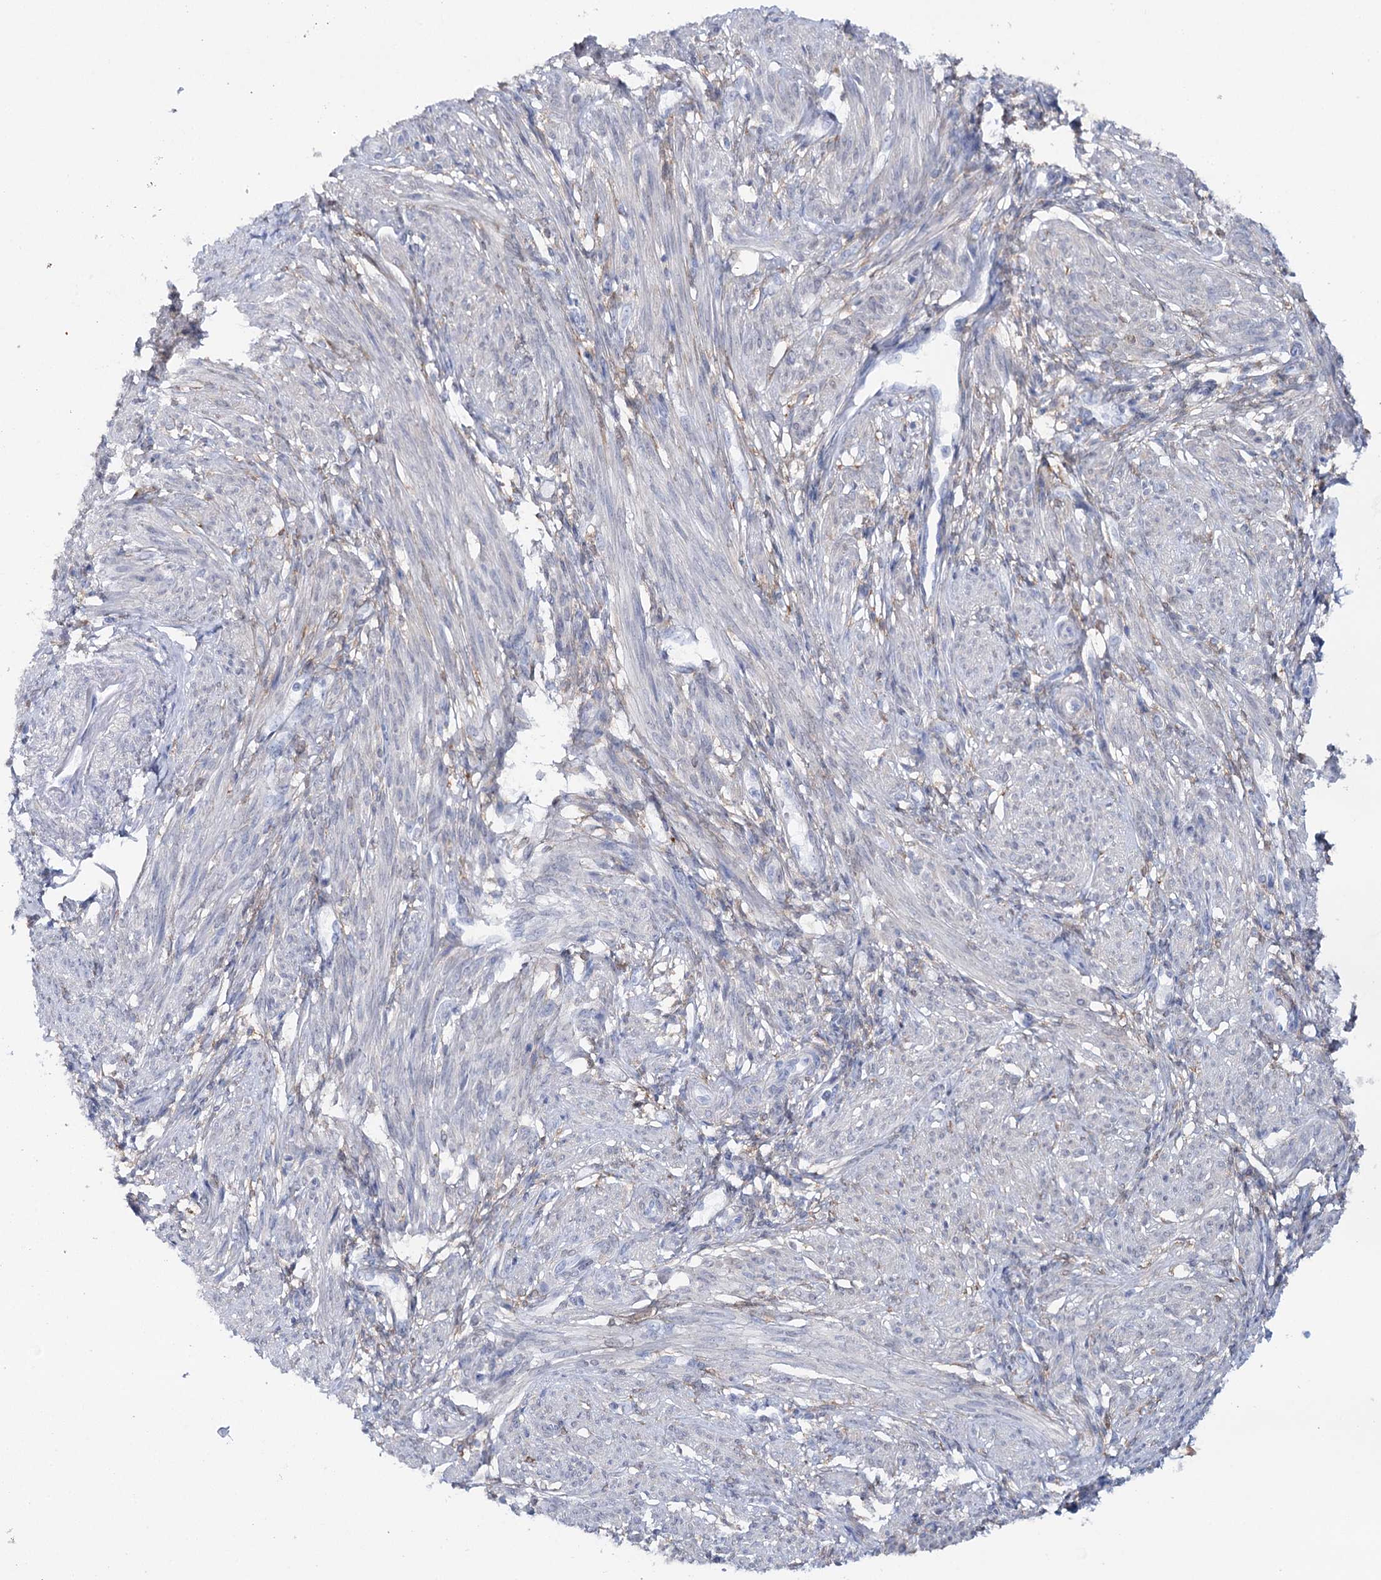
{"staining": {"intensity": "weak", "quantity": "<25%", "location": "cytoplasmic/membranous"}, "tissue": "smooth muscle", "cell_type": "Smooth muscle cells", "image_type": "normal", "snomed": [{"axis": "morphology", "description": "Normal tissue, NOS"}, {"axis": "topography", "description": "Smooth muscle"}], "caption": "Immunohistochemistry (IHC) micrograph of benign smooth muscle stained for a protein (brown), which displays no staining in smooth muscle cells. (DAB (3,3'-diaminobenzidine) immunohistochemistry visualized using brightfield microscopy, high magnification).", "gene": "UGDH", "patient": {"sex": "female", "age": 39}}